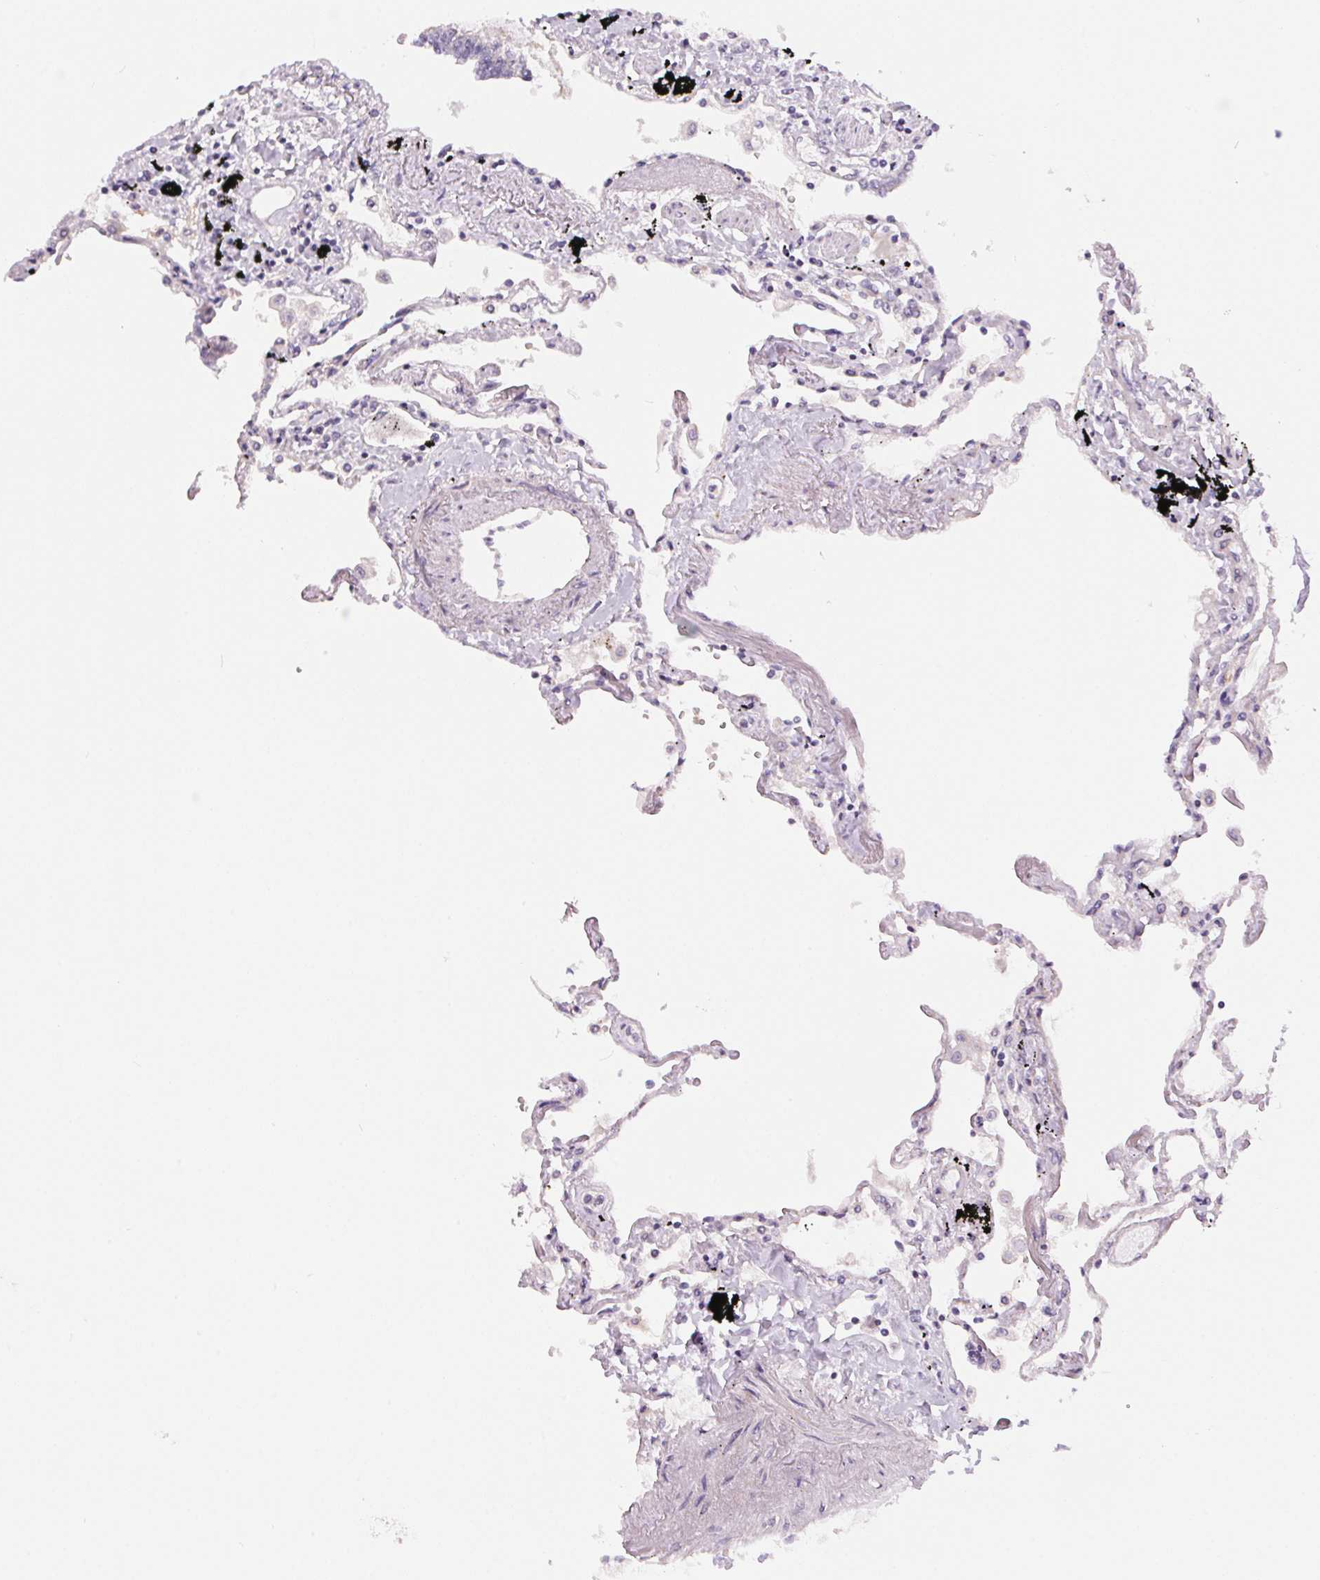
{"staining": {"intensity": "weak", "quantity": "<25%", "location": "cytoplasmic/membranous"}, "tissue": "lung", "cell_type": "Alveolar cells", "image_type": "normal", "snomed": [{"axis": "morphology", "description": "Normal tissue, NOS"}, {"axis": "morphology", "description": "Adenocarcinoma, NOS"}, {"axis": "topography", "description": "Cartilage tissue"}, {"axis": "topography", "description": "Lung"}], "caption": "Lung was stained to show a protein in brown. There is no significant staining in alveolar cells. The staining was performed using DAB (3,3'-diaminobenzidine) to visualize the protein expression in brown, while the nuclei were stained in blue with hematoxylin (Magnification: 20x).", "gene": "UNC13B", "patient": {"sex": "female", "age": 67}}